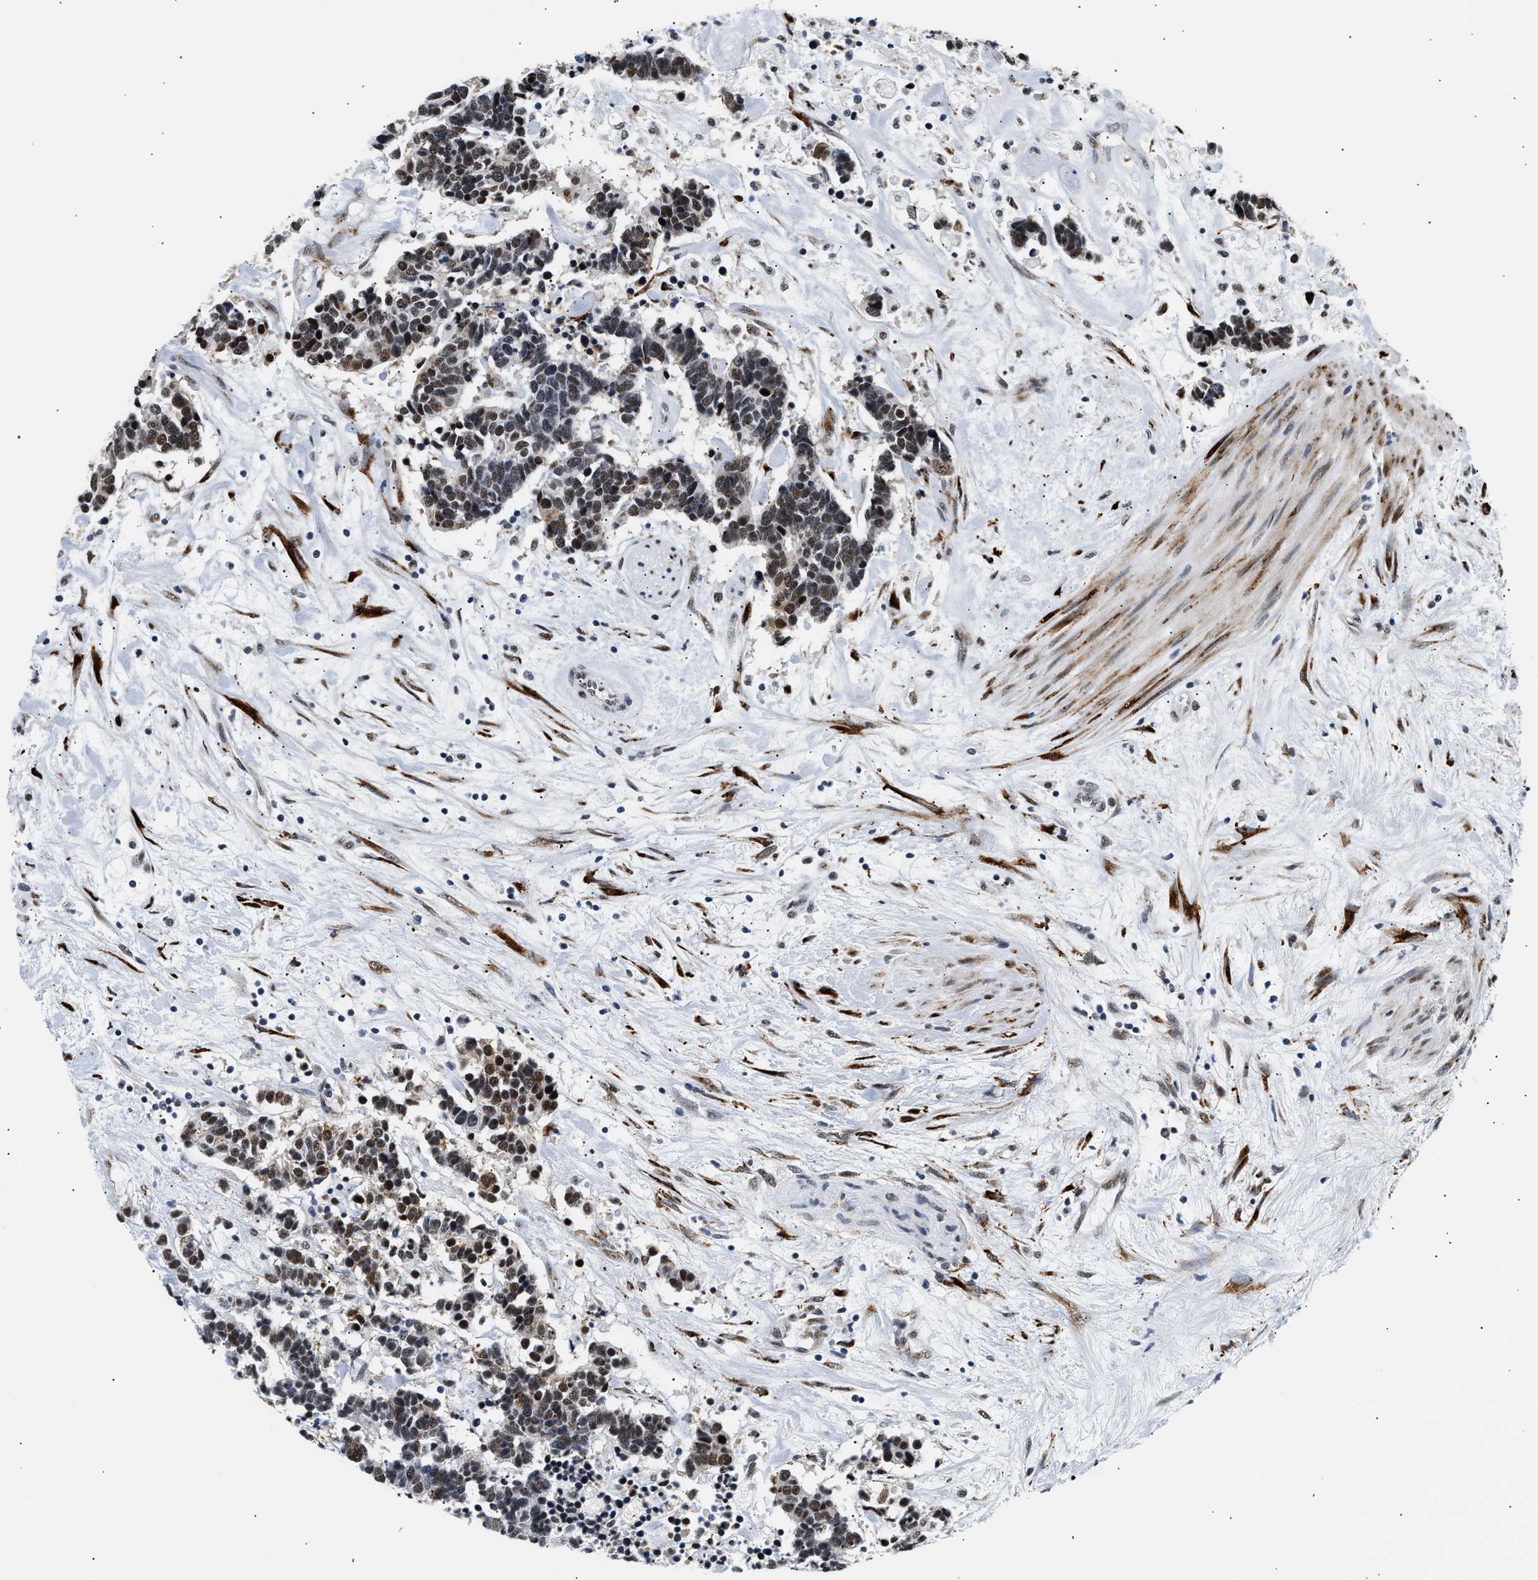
{"staining": {"intensity": "moderate", "quantity": ">75%", "location": "nuclear"}, "tissue": "carcinoid", "cell_type": "Tumor cells", "image_type": "cancer", "snomed": [{"axis": "morphology", "description": "Carcinoma, NOS"}, {"axis": "morphology", "description": "Carcinoid, malignant, NOS"}, {"axis": "topography", "description": "Urinary bladder"}], "caption": "About >75% of tumor cells in human carcinoid (malignant) display moderate nuclear protein staining as visualized by brown immunohistochemical staining.", "gene": "THOC1", "patient": {"sex": "male", "age": 57}}